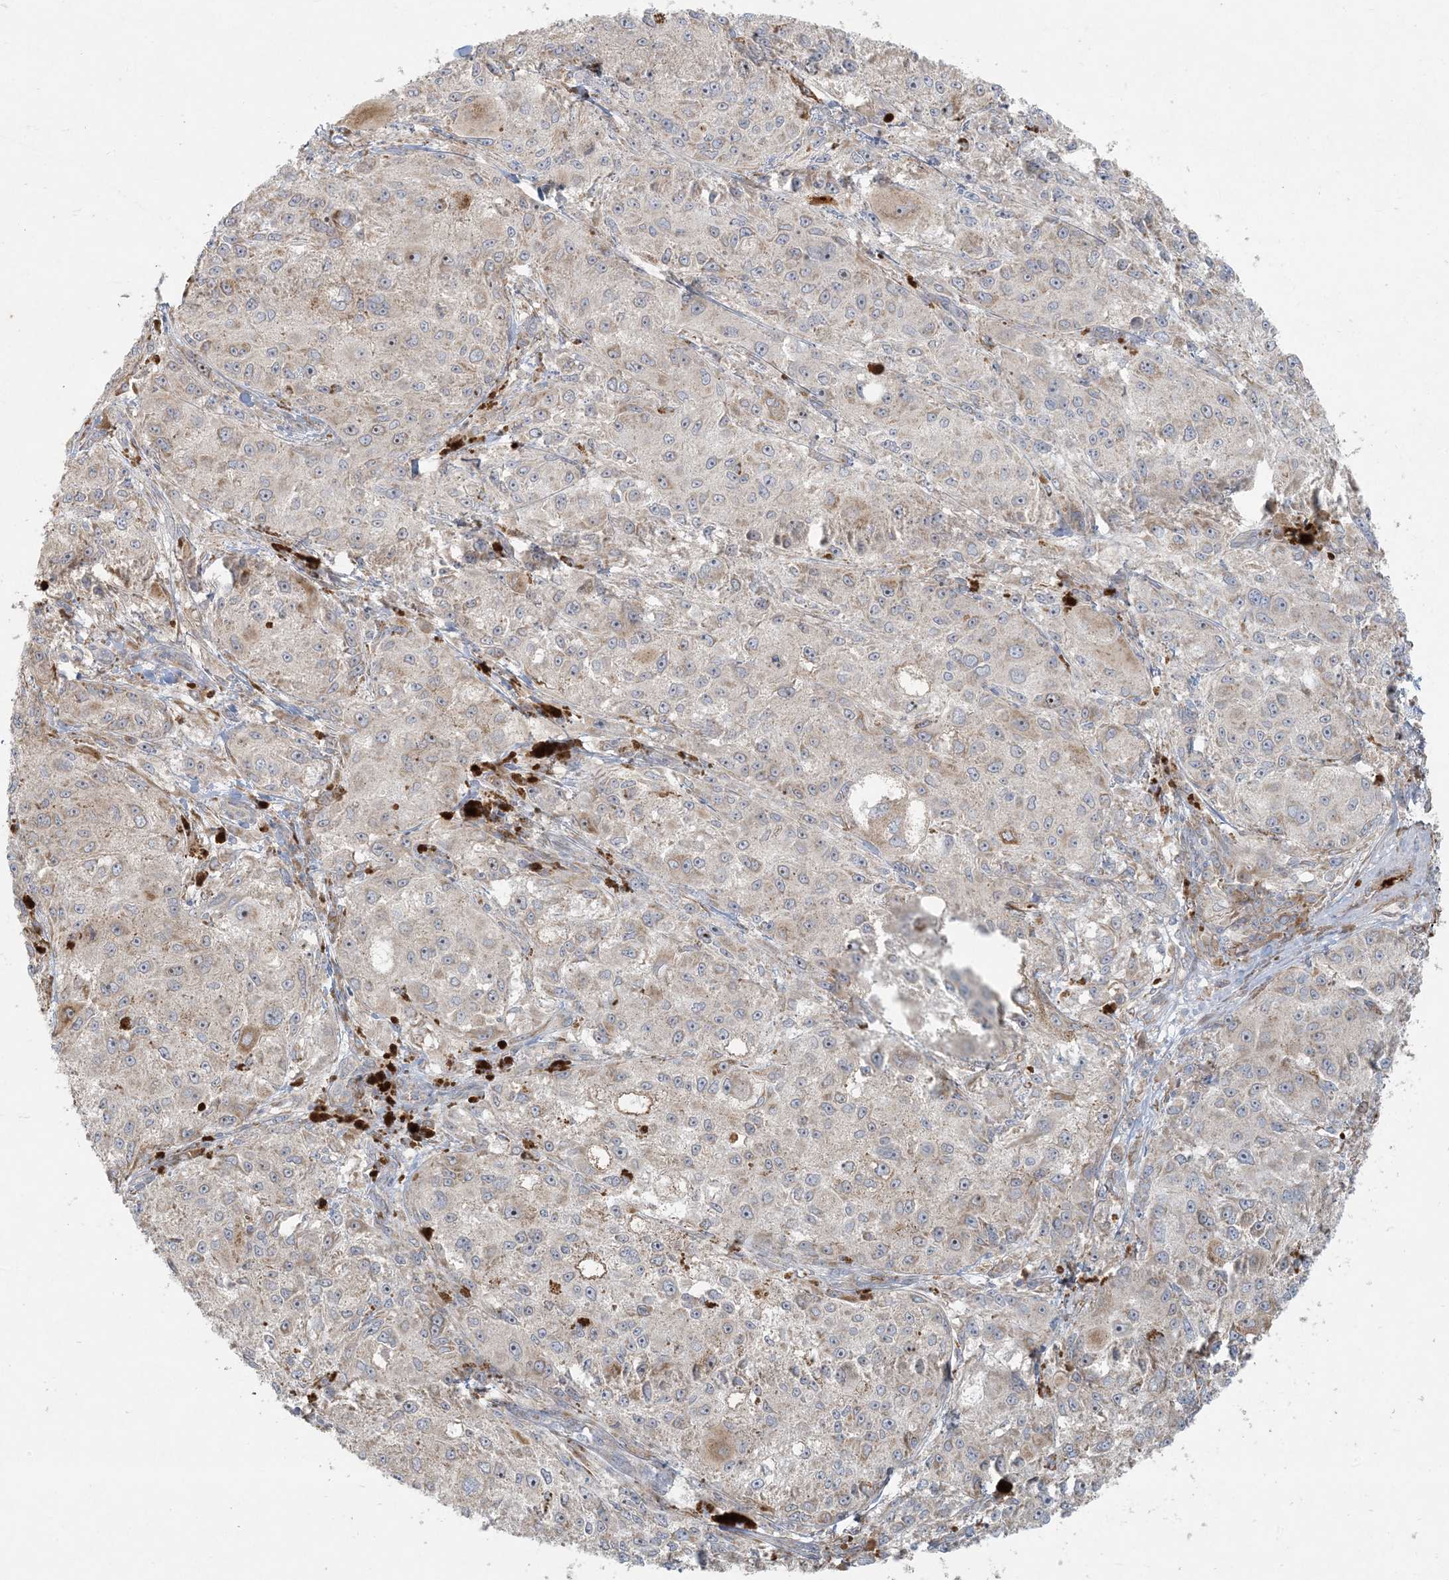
{"staining": {"intensity": "weak", "quantity": "25%-75%", "location": "cytoplasmic/membranous,nuclear"}, "tissue": "melanoma", "cell_type": "Tumor cells", "image_type": "cancer", "snomed": [{"axis": "morphology", "description": "Necrosis, NOS"}, {"axis": "morphology", "description": "Malignant melanoma, NOS"}, {"axis": "topography", "description": "Skin"}], "caption": "Weak cytoplasmic/membranous and nuclear positivity for a protein is present in about 25%-75% of tumor cells of malignant melanoma using immunohistochemistry.", "gene": "HACL1", "patient": {"sex": "female", "age": 87}}